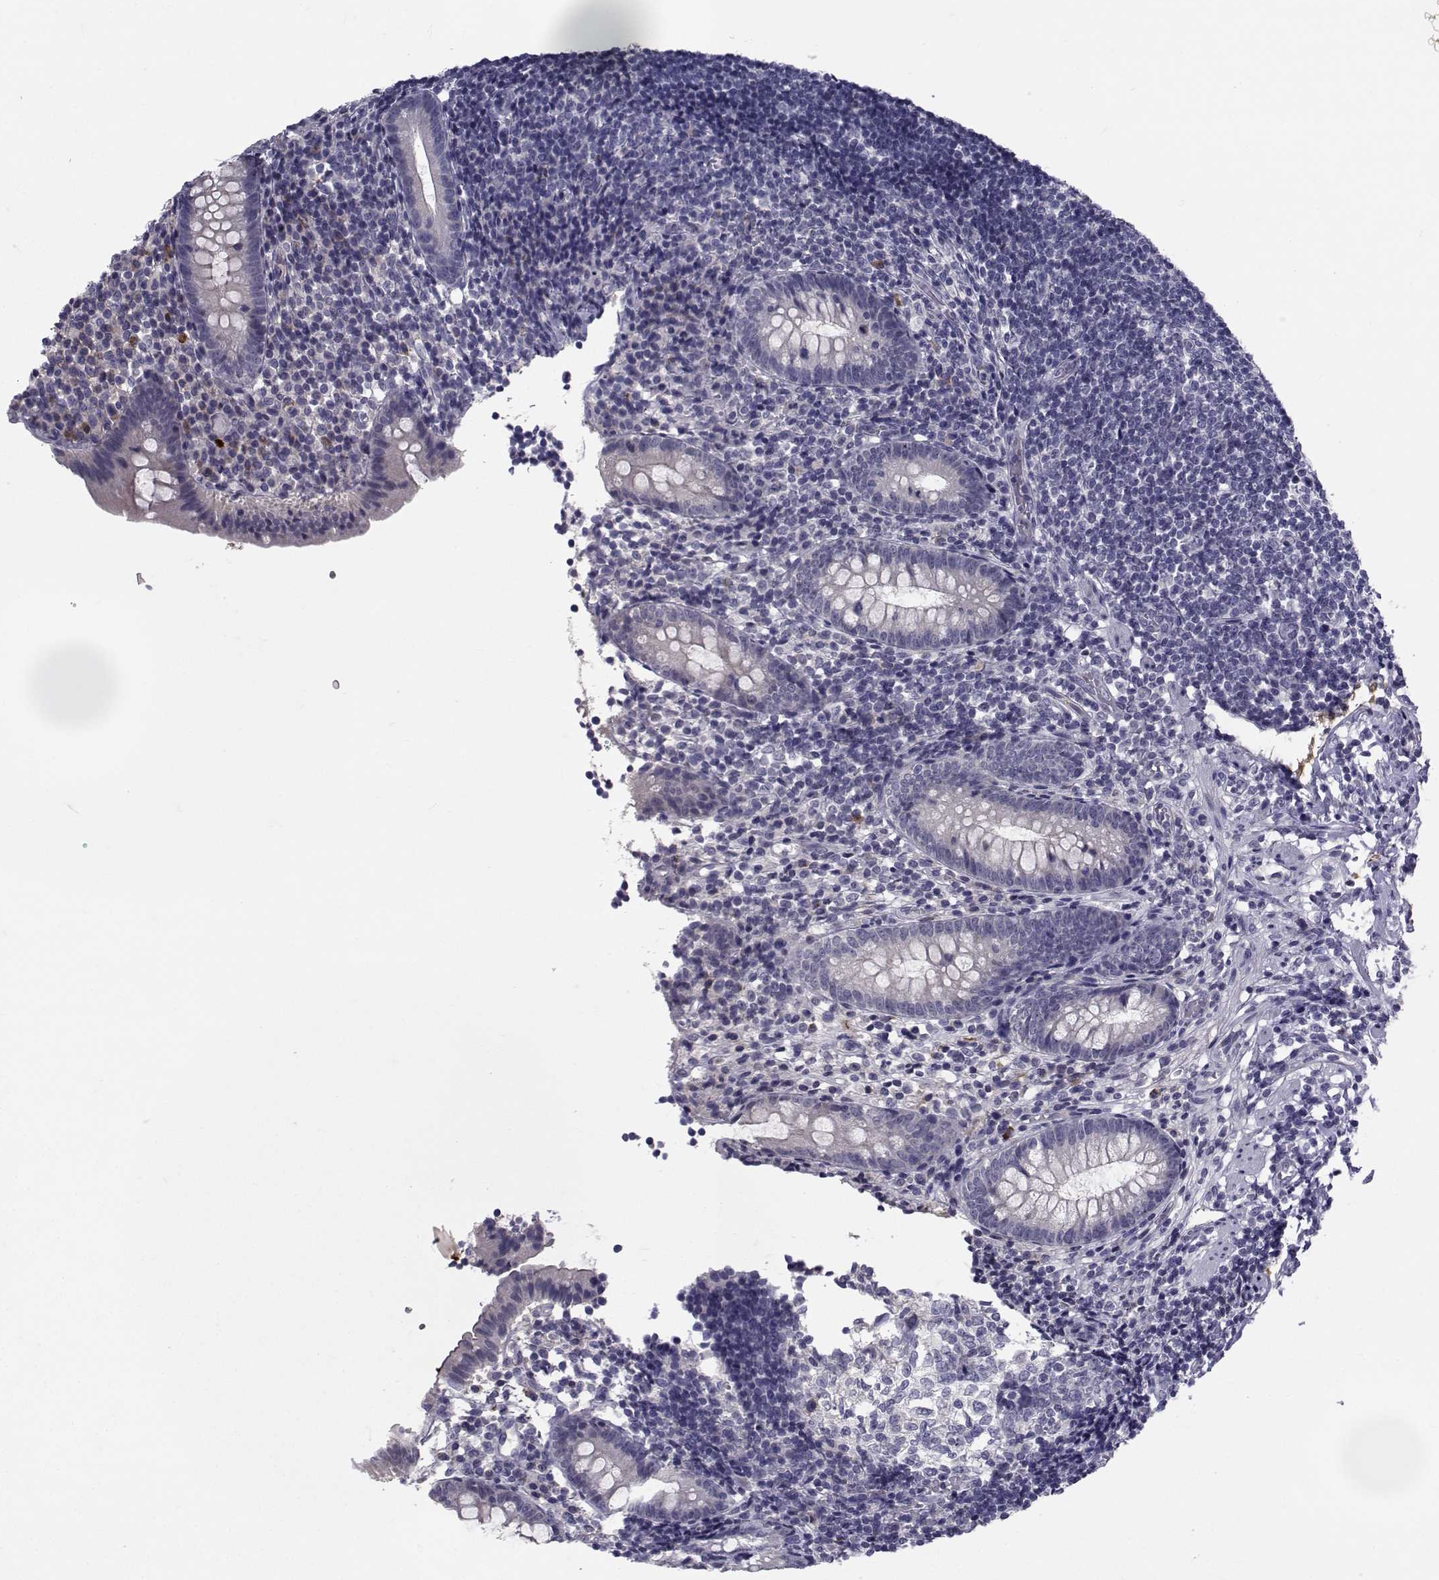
{"staining": {"intensity": "negative", "quantity": "none", "location": "none"}, "tissue": "appendix", "cell_type": "Glandular cells", "image_type": "normal", "snomed": [{"axis": "morphology", "description": "Normal tissue, NOS"}, {"axis": "topography", "description": "Appendix"}], "caption": "This is a micrograph of immunohistochemistry staining of unremarkable appendix, which shows no expression in glandular cells.", "gene": "TNFRSF11B", "patient": {"sex": "female", "age": 40}}